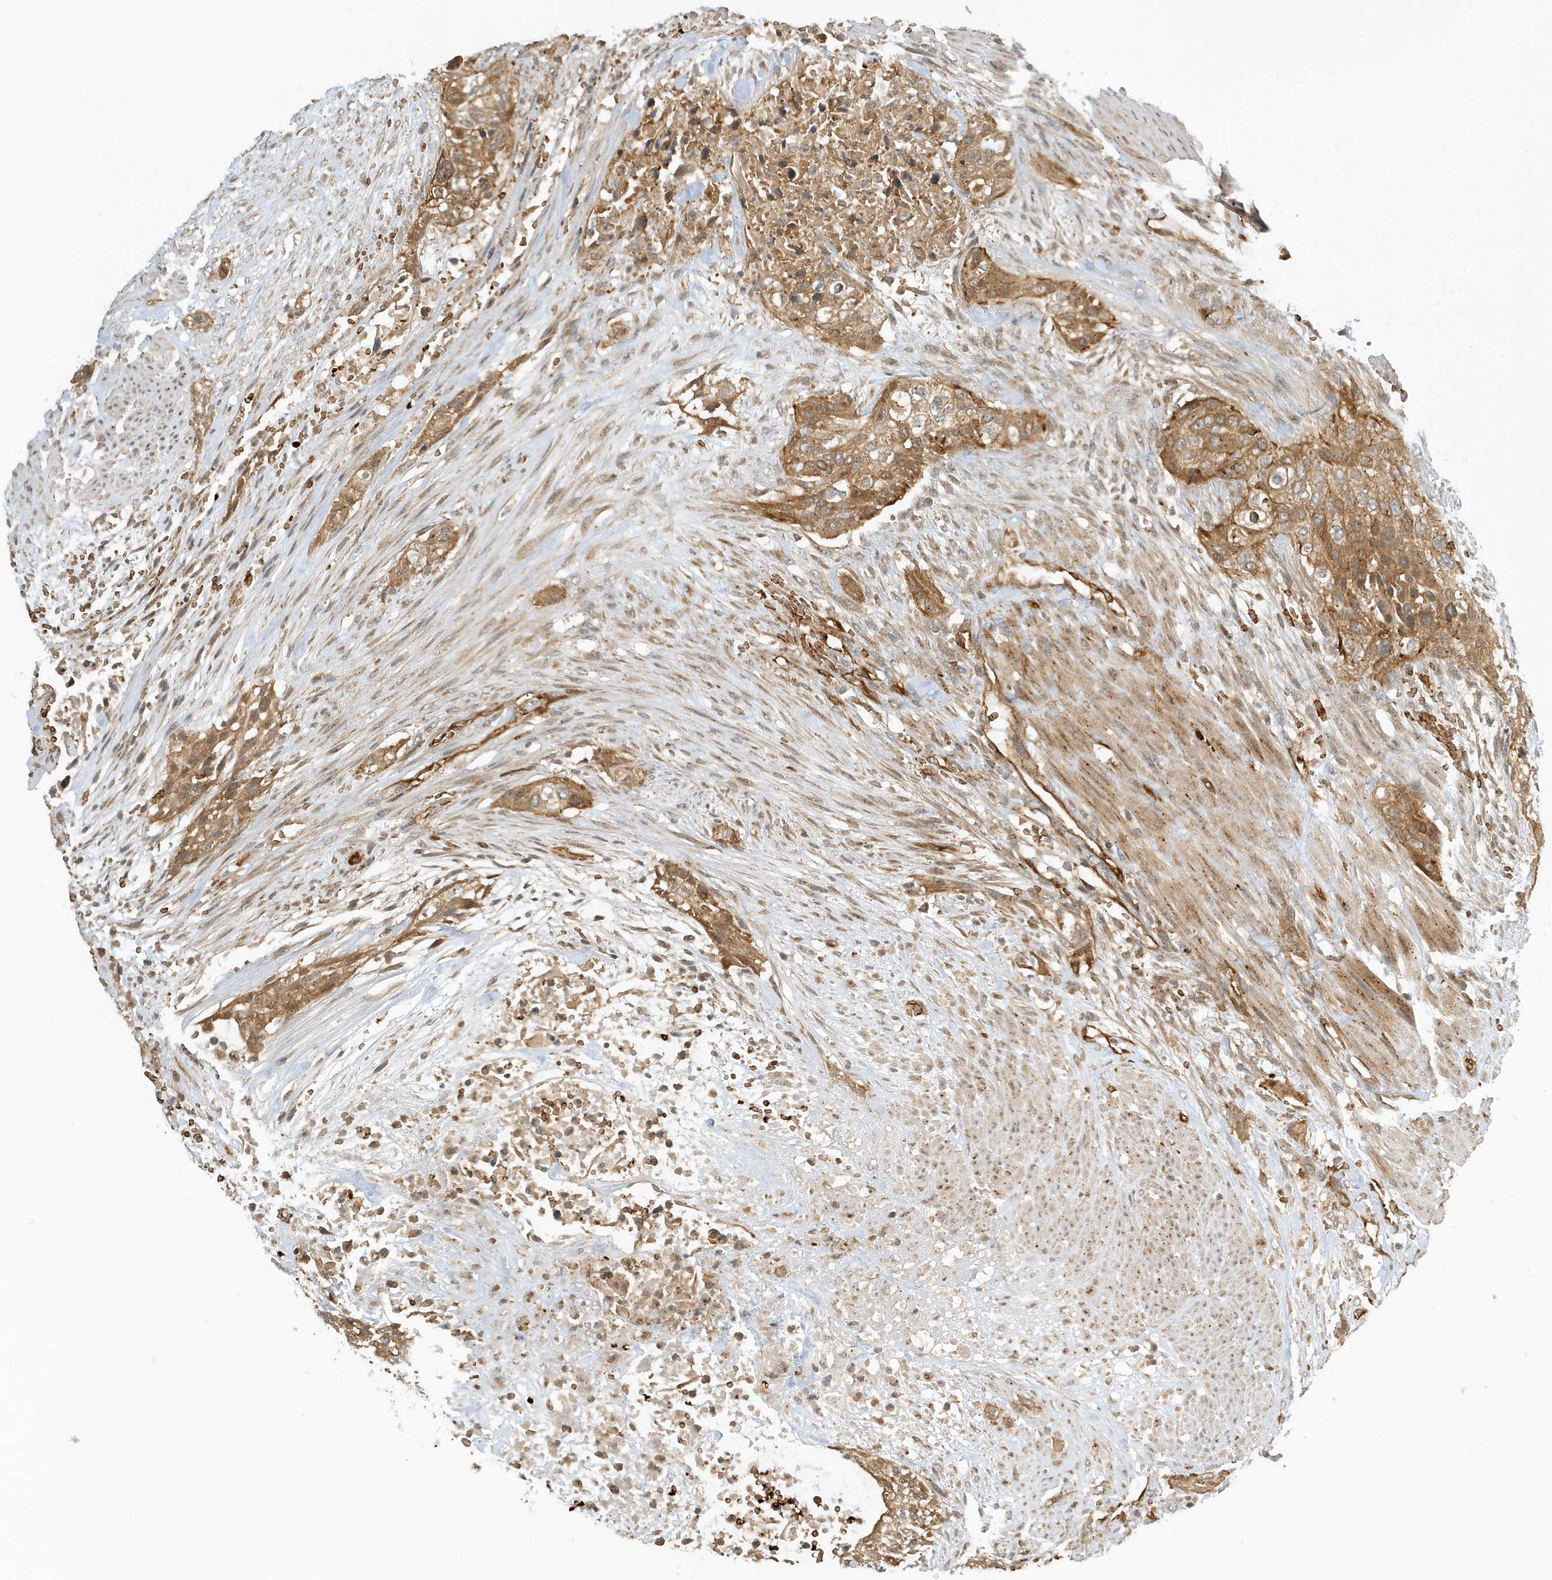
{"staining": {"intensity": "moderate", "quantity": ">75%", "location": "cytoplasmic/membranous"}, "tissue": "urothelial cancer", "cell_type": "Tumor cells", "image_type": "cancer", "snomed": [{"axis": "morphology", "description": "Urothelial carcinoma, High grade"}, {"axis": "topography", "description": "Urinary bladder"}], "caption": "Immunohistochemistry (IHC) micrograph of neoplastic tissue: urothelial carcinoma (high-grade) stained using IHC reveals medium levels of moderate protein expression localized specifically in the cytoplasmic/membranous of tumor cells, appearing as a cytoplasmic/membranous brown color.", "gene": "FYCO1", "patient": {"sex": "male", "age": 35}}